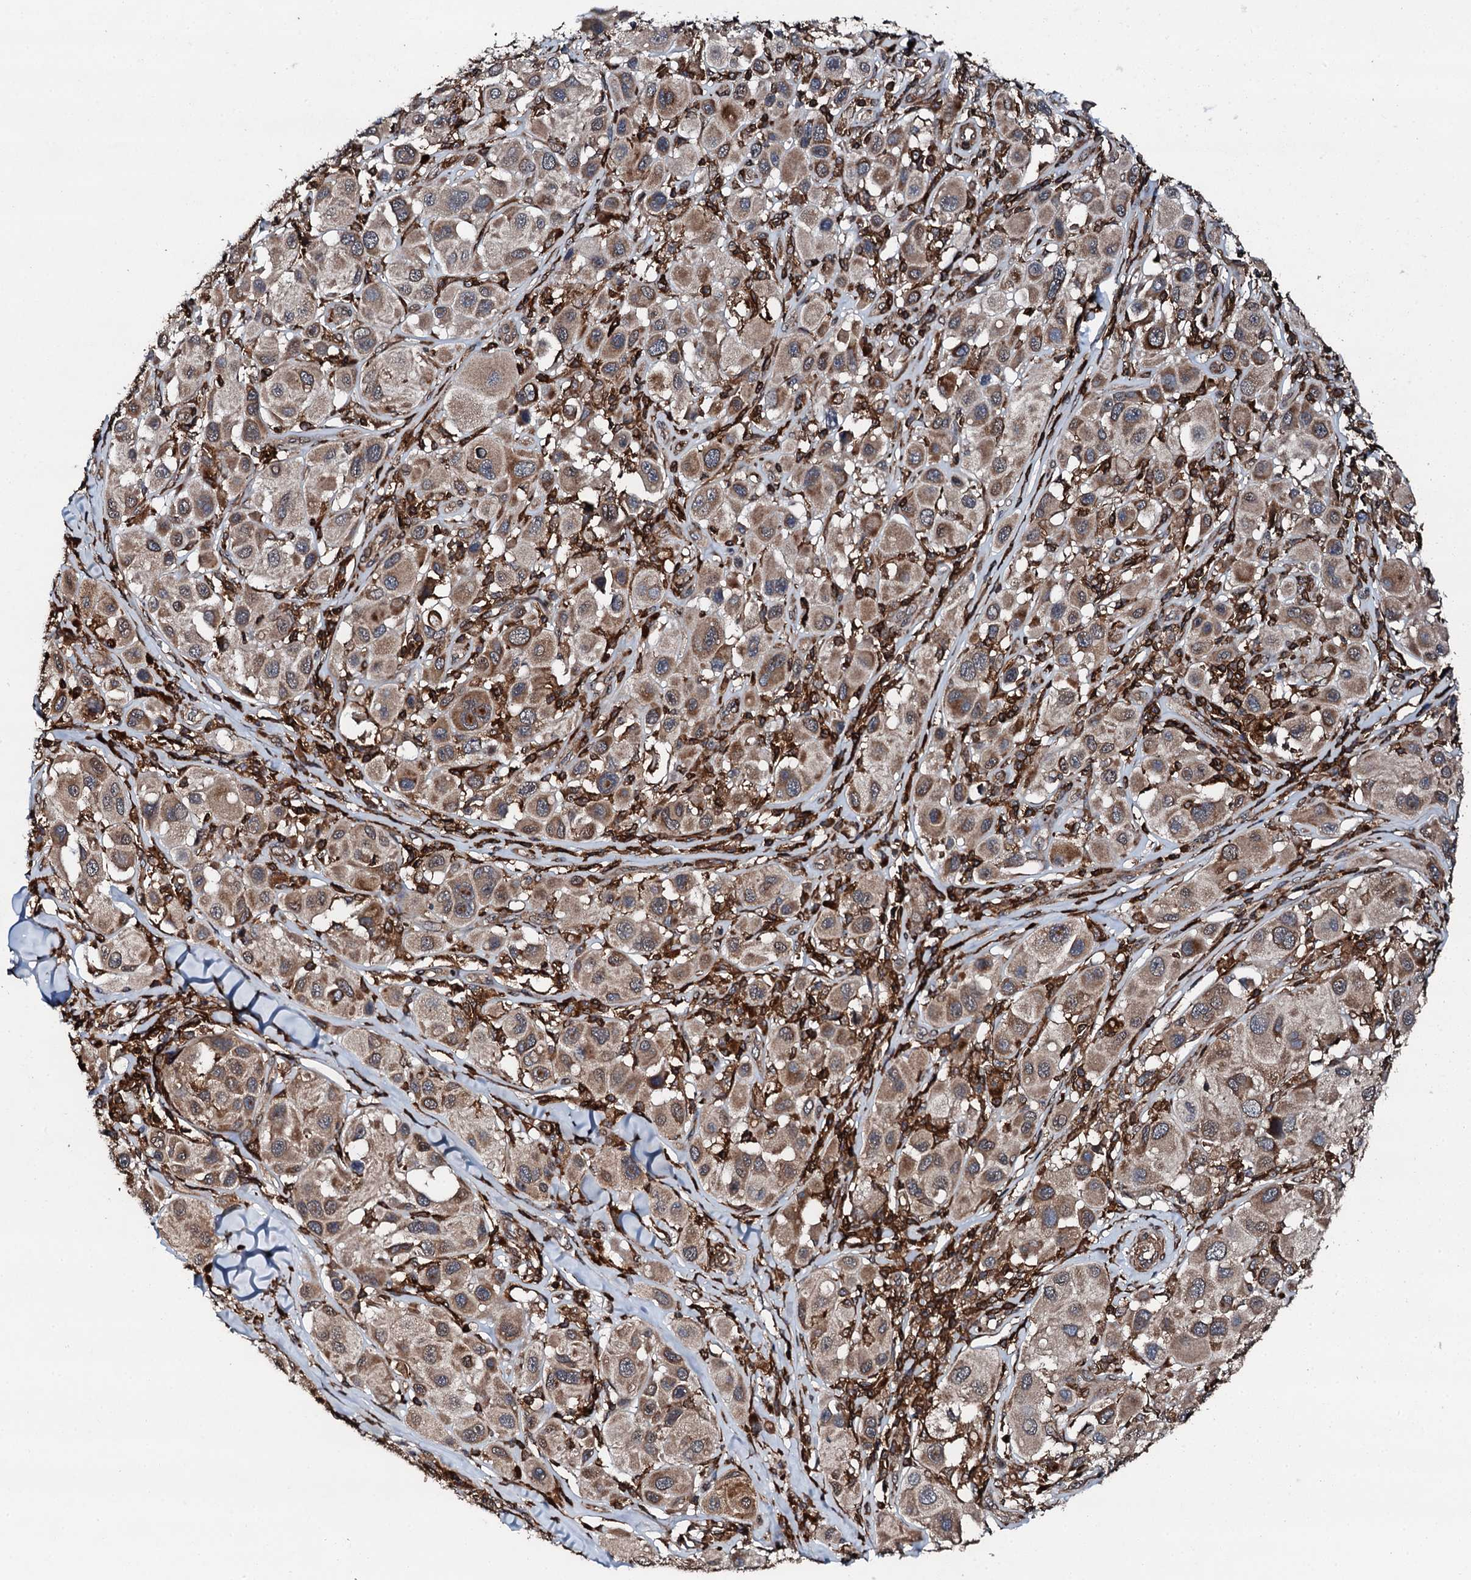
{"staining": {"intensity": "moderate", "quantity": ">75%", "location": "cytoplasmic/membranous"}, "tissue": "melanoma", "cell_type": "Tumor cells", "image_type": "cancer", "snomed": [{"axis": "morphology", "description": "Malignant melanoma, Metastatic site"}, {"axis": "topography", "description": "Skin"}], "caption": "Malignant melanoma (metastatic site) stained with a brown dye demonstrates moderate cytoplasmic/membranous positive expression in approximately >75% of tumor cells.", "gene": "EDC4", "patient": {"sex": "male", "age": 41}}